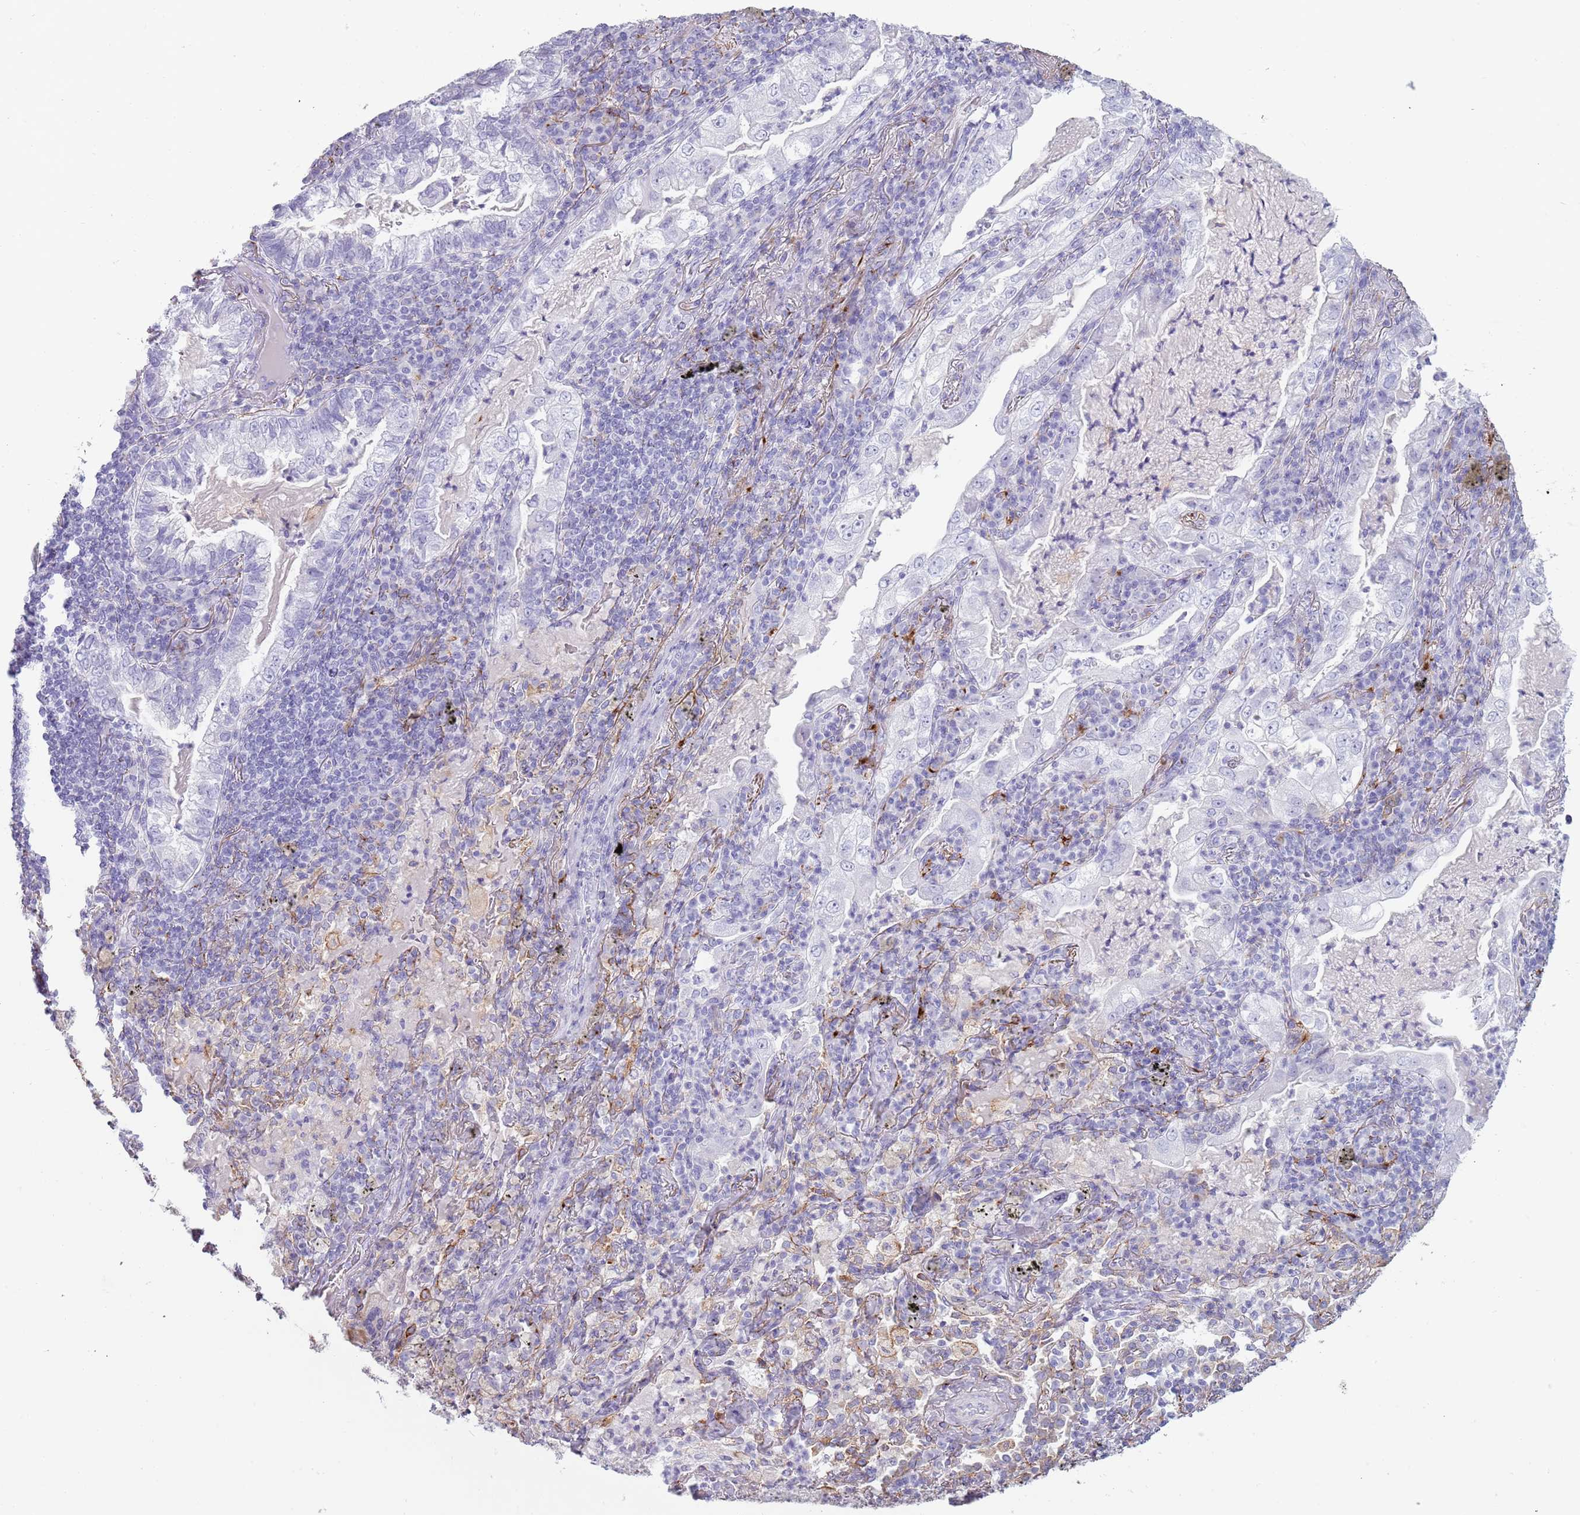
{"staining": {"intensity": "negative", "quantity": "none", "location": "none"}, "tissue": "lung cancer", "cell_type": "Tumor cells", "image_type": "cancer", "snomed": [{"axis": "morphology", "description": "Adenocarcinoma, NOS"}, {"axis": "topography", "description": "Lung"}], "caption": "Immunohistochemical staining of human lung adenocarcinoma displays no significant expression in tumor cells.", "gene": "COLEC12", "patient": {"sex": "female", "age": 73}}